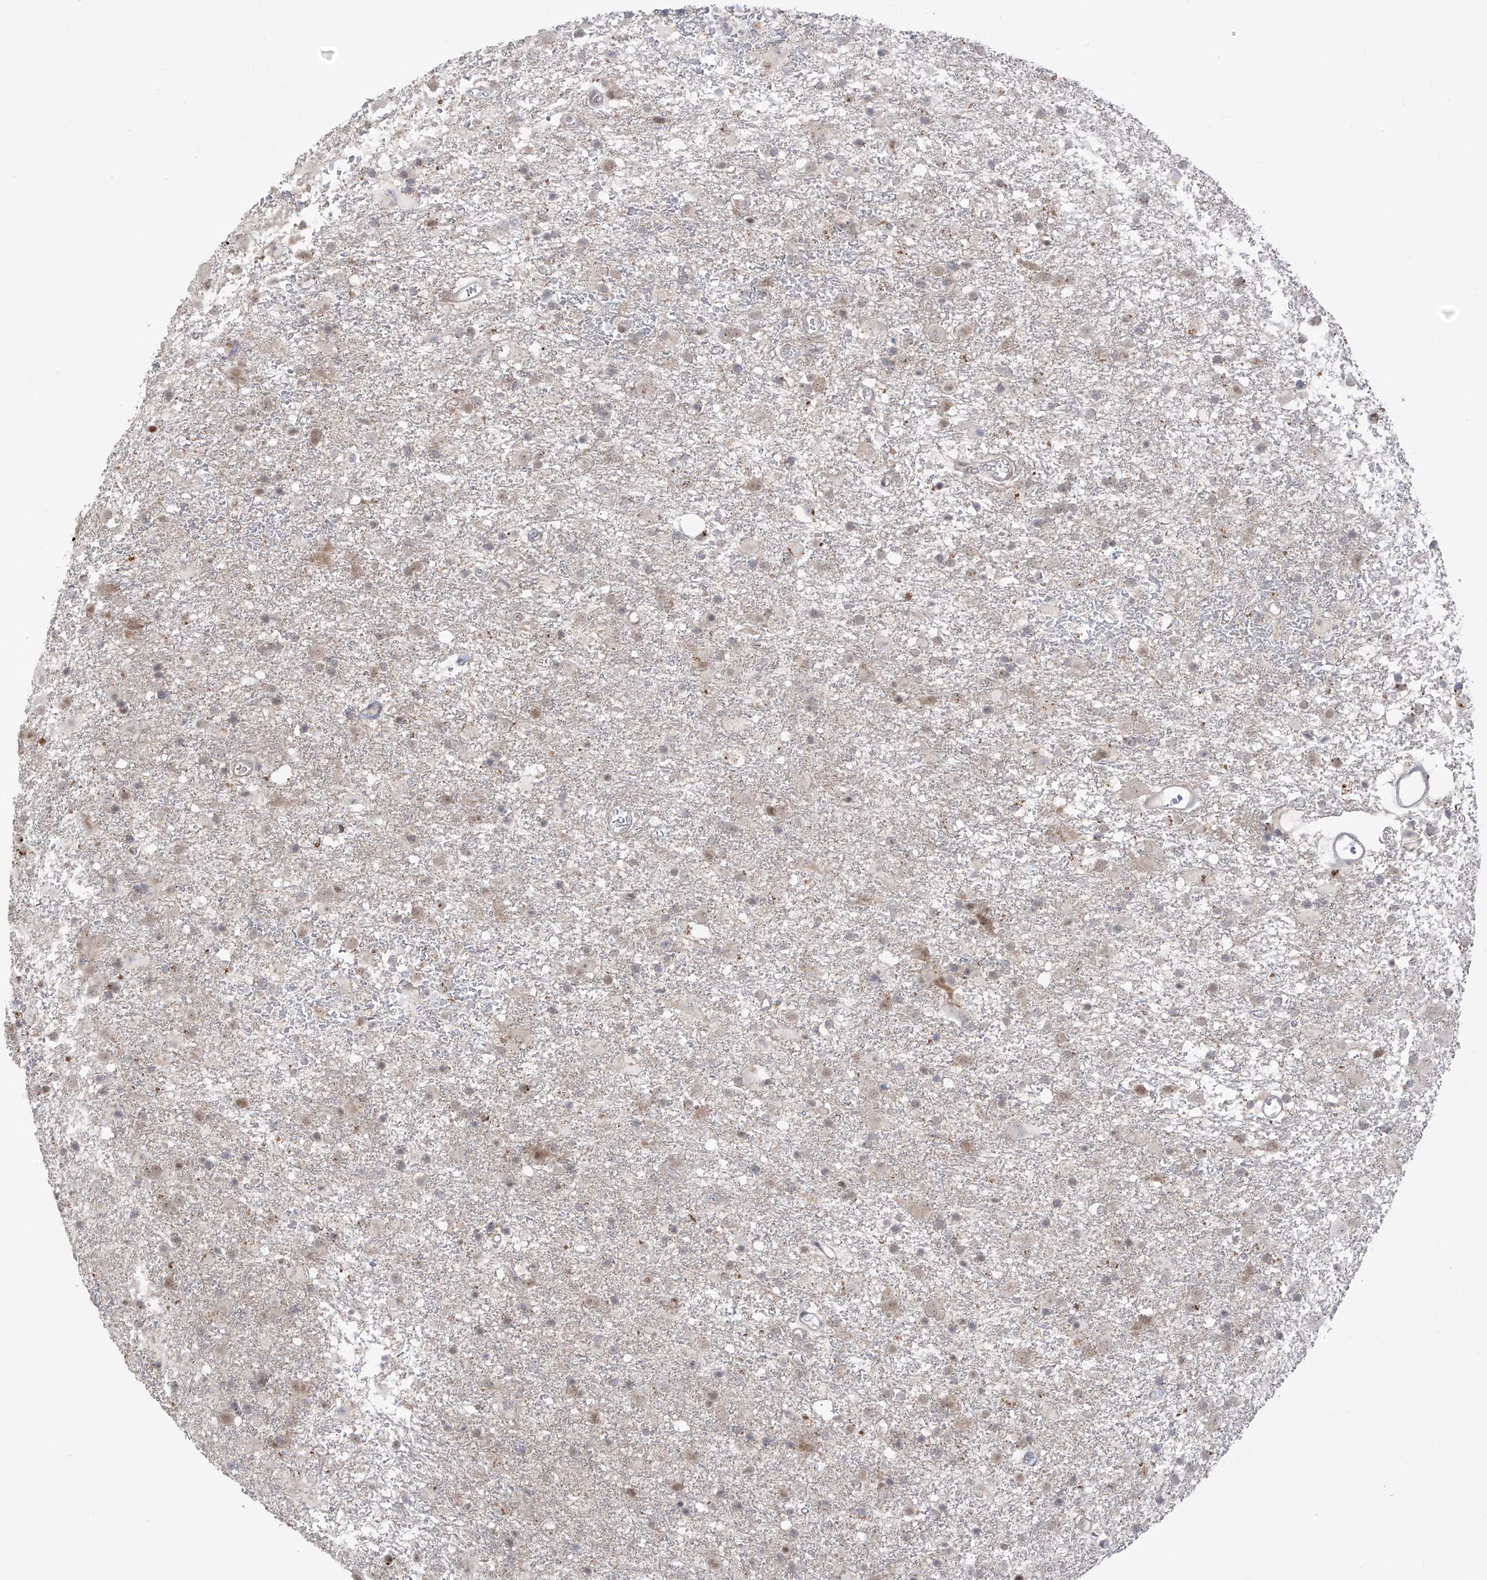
{"staining": {"intensity": "weak", "quantity": "25%-75%", "location": "cytoplasmic/membranous,nuclear"}, "tissue": "glioma", "cell_type": "Tumor cells", "image_type": "cancer", "snomed": [{"axis": "morphology", "description": "Glioma, malignant, Low grade"}, {"axis": "topography", "description": "Brain"}], "caption": "Immunohistochemical staining of human low-grade glioma (malignant) reveals low levels of weak cytoplasmic/membranous and nuclear protein expression in approximately 25%-75% of tumor cells.", "gene": "OGT", "patient": {"sex": "male", "age": 65}}